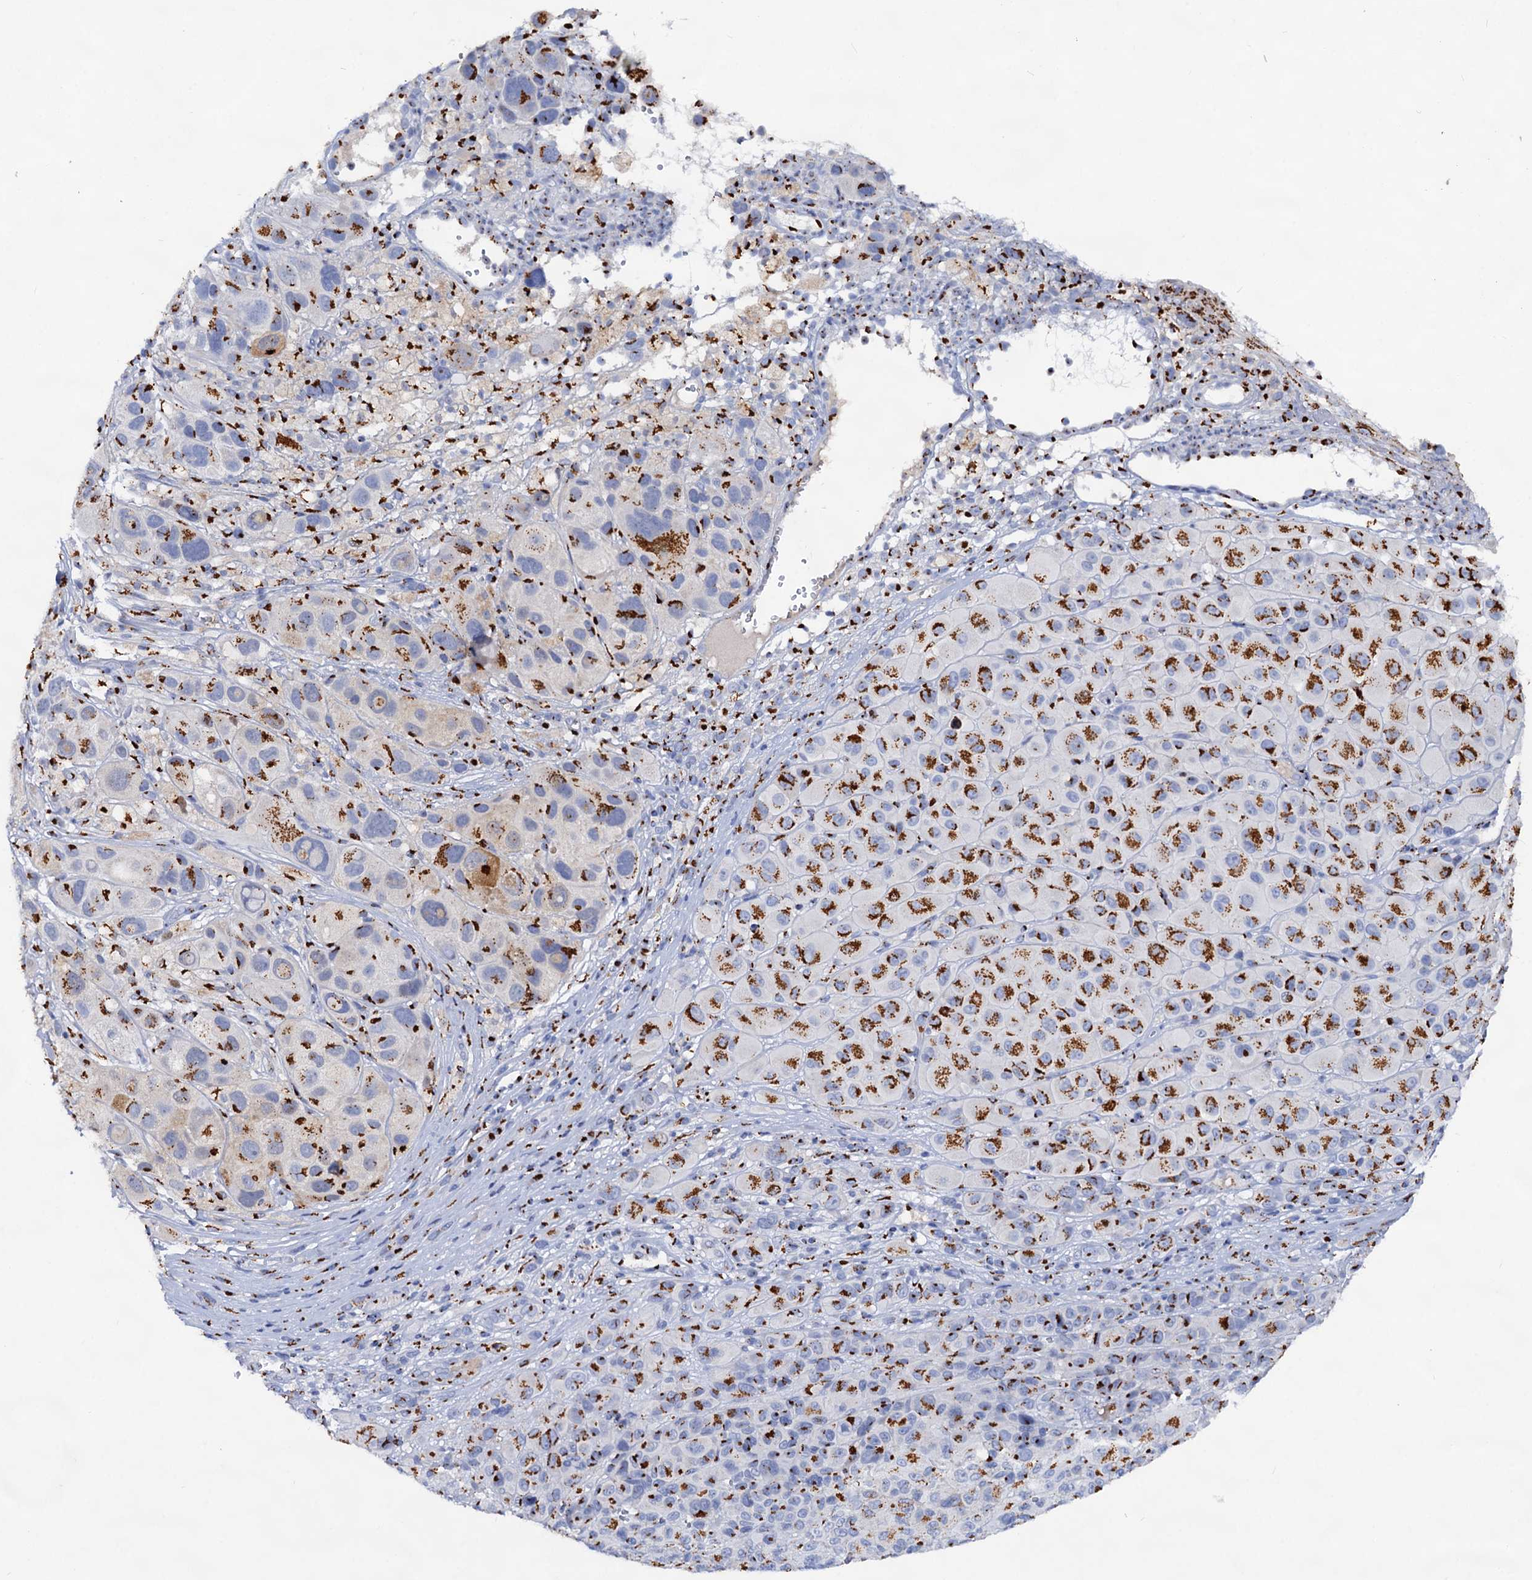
{"staining": {"intensity": "strong", "quantity": ">75%", "location": "cytoplasmic/membranous"}, "tissue": "melanoma", "cell_type": "Tumor cells", "image_type": "cancer", "snomed": [{"axis": "morphology", "description": "Malignant melanoma, NOS"}, {"axis": "topography", "description": "Skin of trunk"}], "caption": "This photomicrograph reveals immunohistochemistry staining of human melanoma, with high strong cytoplasmic/membranous staining in approximately >75% of tumor cells.", "gene": "TM9SF3", "patient": {"sex": "male", "age": 71}}